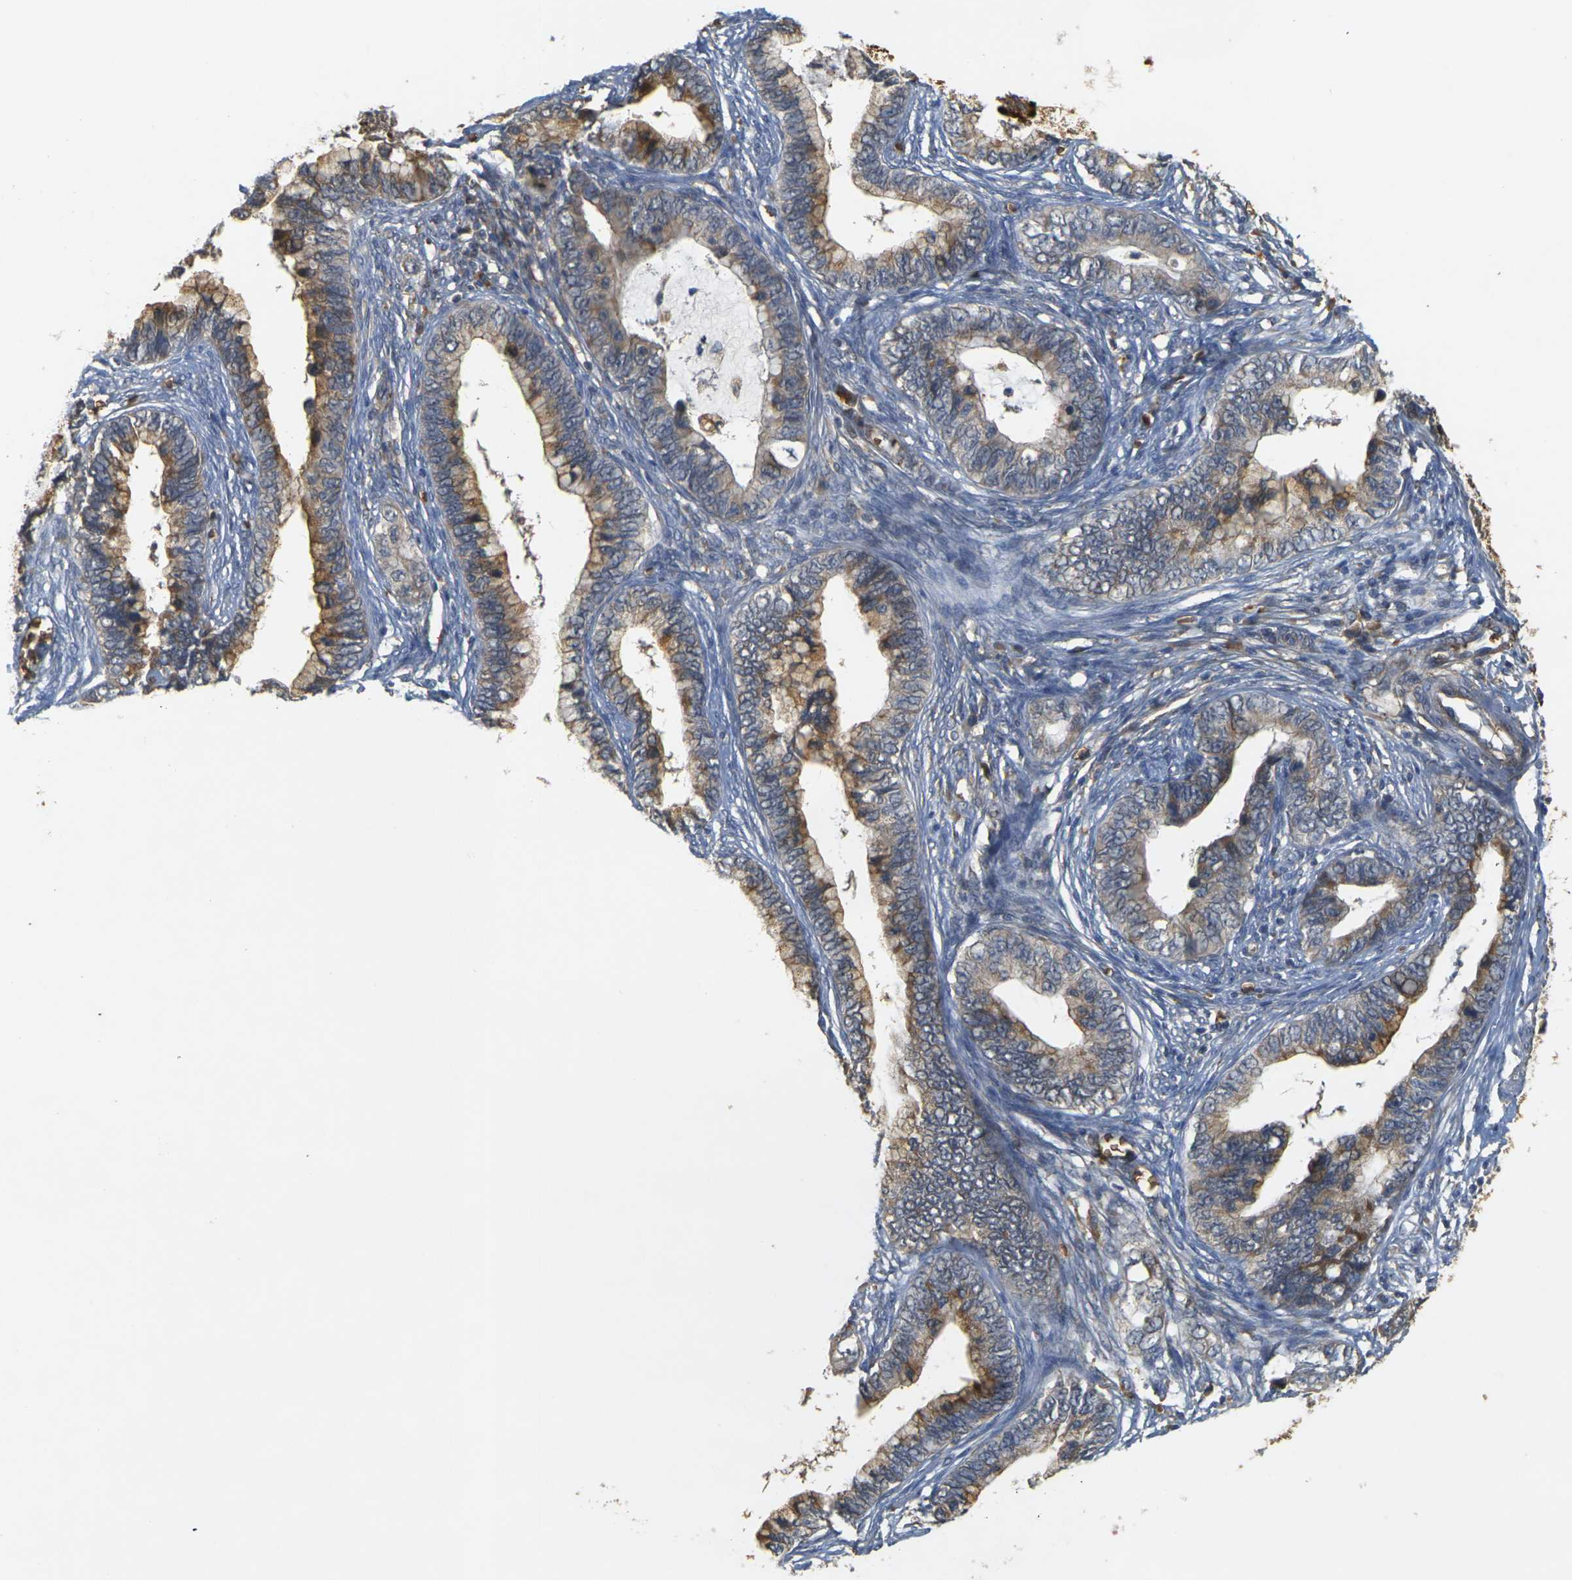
{"staining": {"intensity": "weak", "quantity": ">75%", "location": "cytoplasmic/membranous"}, "tissue": "cervical cancer", "cell_type": "Tumor cells", "image_type": "cancer", "snomed": [{"axis": "morphology", "description": "Adenocarcinoma, NOS"}, {"axis": "topography", "description": "Cervix"}], "caption": "There is low levels of weak cytoplasmic/membranous positivity in tumor cells of adenocarcinoma (cervical), as demonstrated by immunohistochemical staining (brown color).", "gene": "MEGF9", "patient": {"sex": "female", "age": 44}}